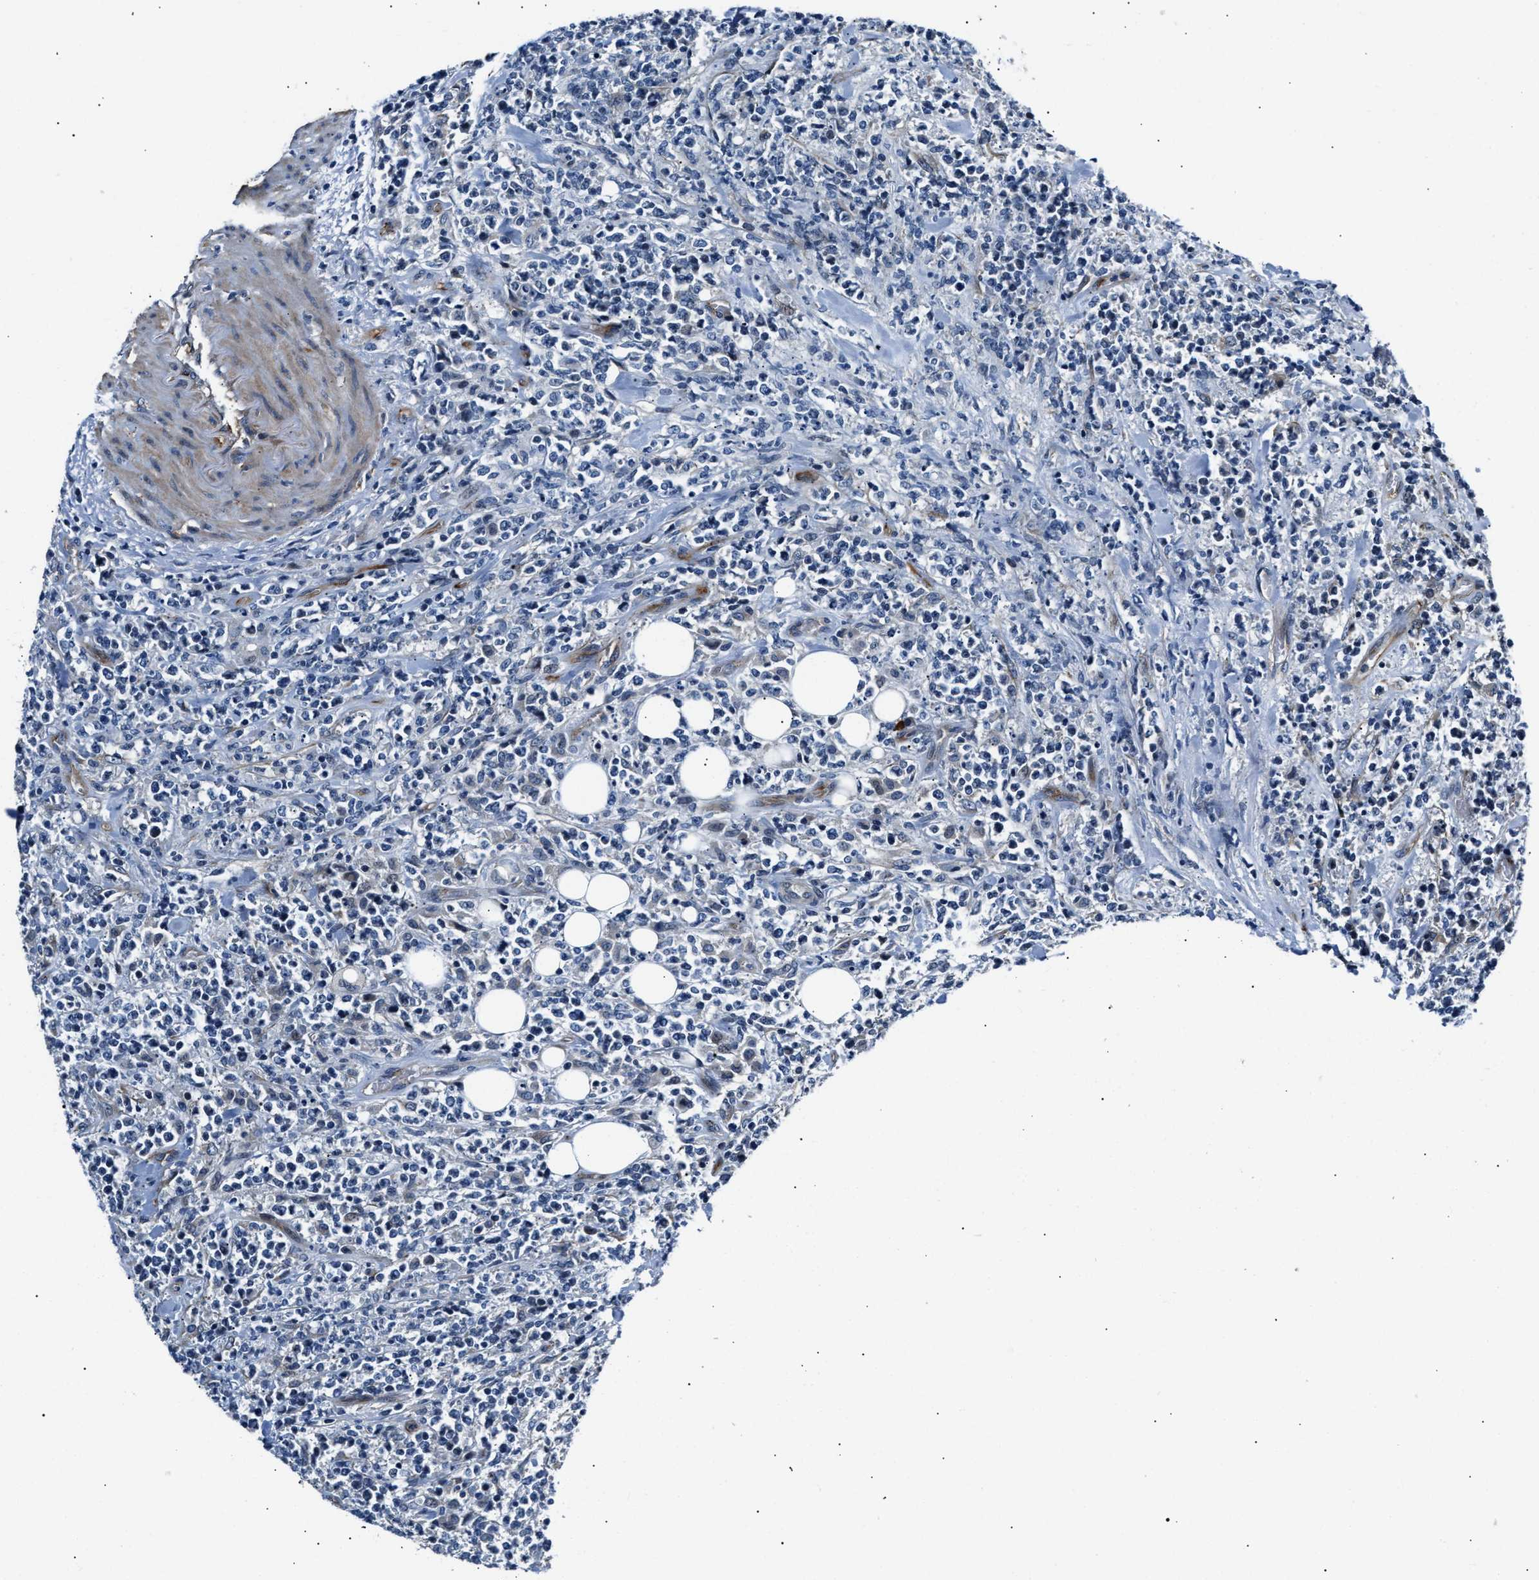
{"staining": {"intensity": "negative", "quantity": "none", "location": "none"}, "tissue": "lymphoma", "cell_type": "Tumor cells", "image_type": "cancer", "snomed": [{"axis": "morphology", "description": "Malignant lymphoma, non-Hodgkin's type, High grade"}, {"axis": "topography", "description": "Soft tissue"}], "caption": "High power microscopy photomicrograph of an immunohistochemistry histopathology image of high-grade malignant lymphoma, non-Hodgkin's type, revealing no significant staining in tumor cells.", "gene": "MPDZ", "patient": {"sex": "male", "age": 18}}